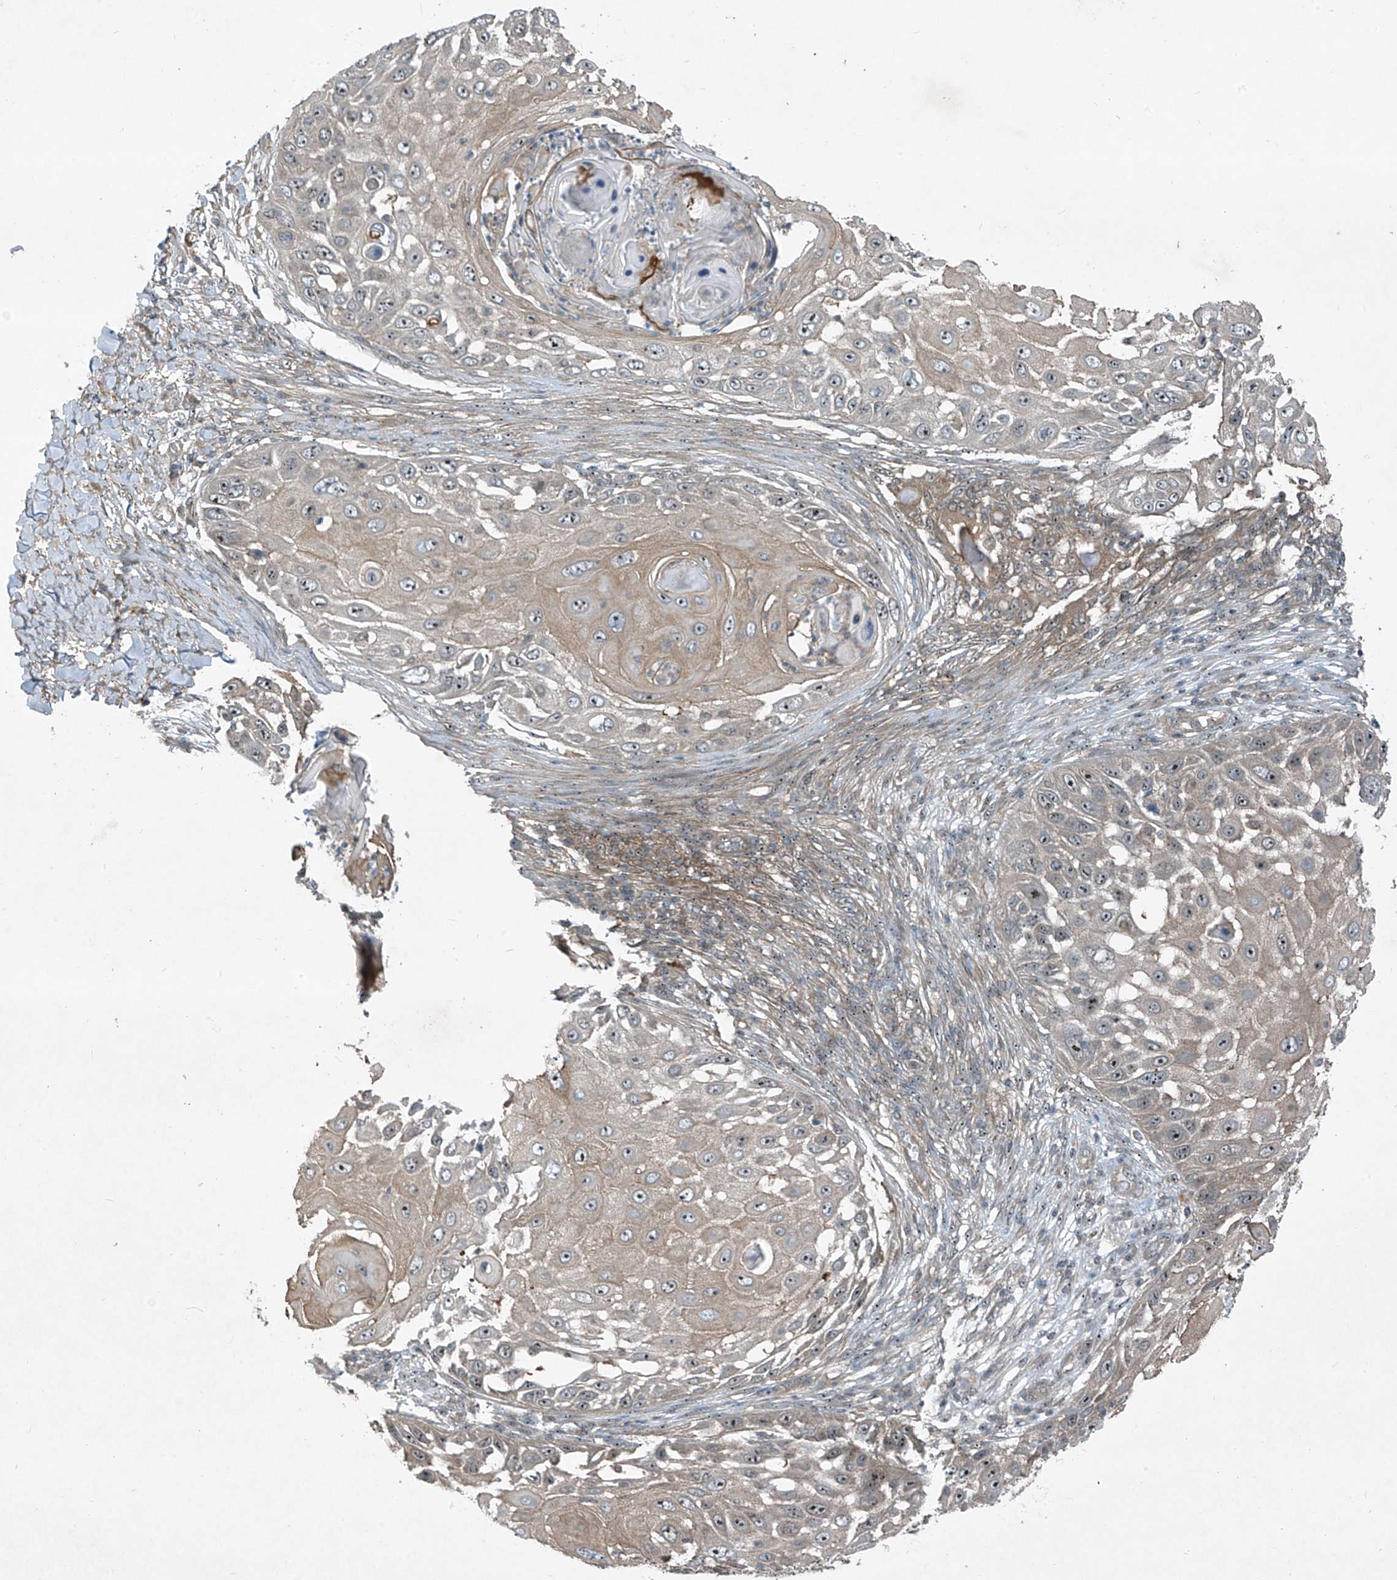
{"staining": {"intensity": "weak", "quantity": "25%-75%", "location": "cytoplasmic/membranous,nuclear"}, "tissue": "skin cancer", "cell_type": "Tumor cells", "image_type": "cancer", "snomed": [{"axis": "morphology", "description": "Squamous cell carcinoma, NOS"}, {"axis": "topography", "description": "Skin"}], "caption": "Immunohistochemical staining of skin cancer (squamous cell carcinoma) shows weak cytoplasmic/membranous and nuclear protein expression in about 25%-75% of tumor cells. (DAB (3,3'-diaminobenzidine) IHC, brown staining for protein, blue staining for nuclei).", "gene": "PPCS", "patient": {"sex": "female", "age": 44}}